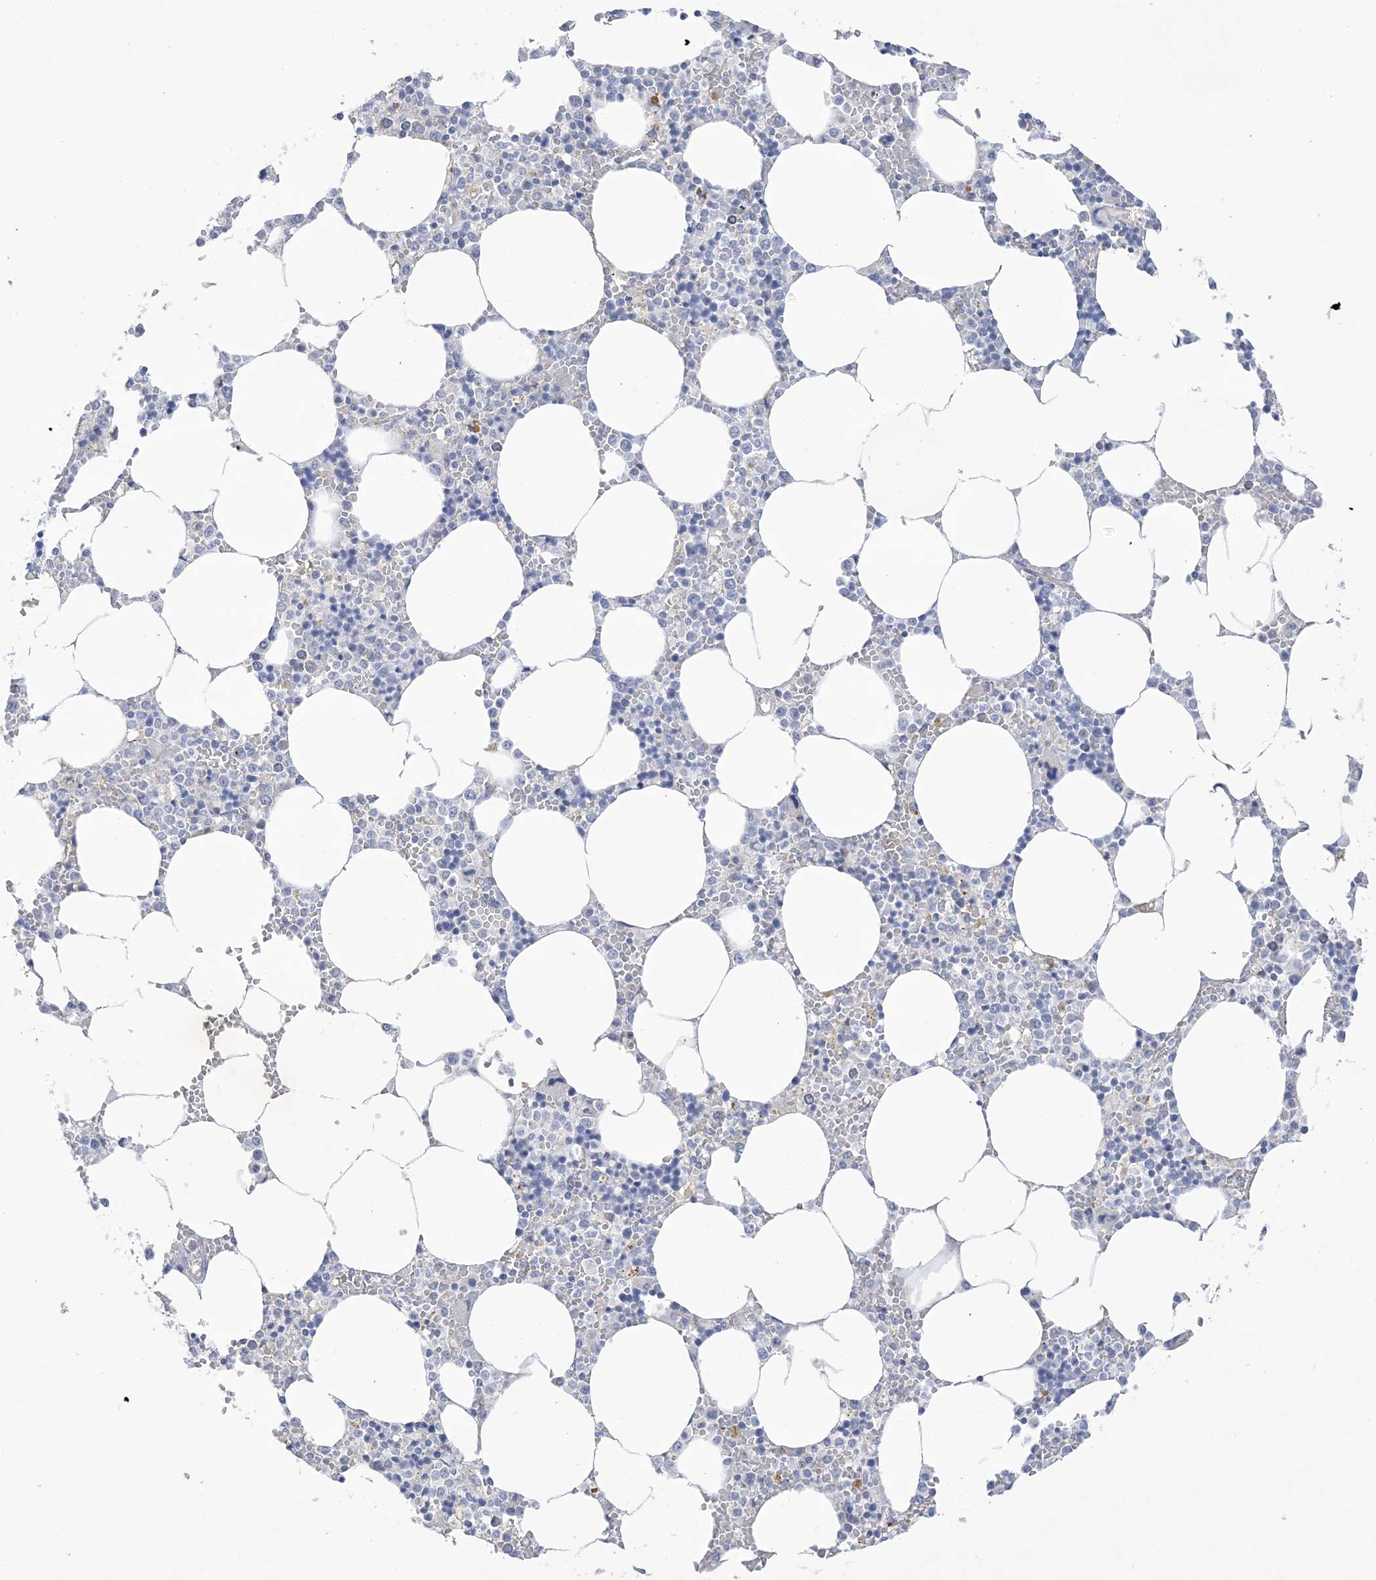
{"staining": {"intensity": "negative", "quantity": "none", "location": "none"}, "tissue": "bone marrow", "cell_type": "Hematopoietic cells", "image_type": "normal", "snomed": [{"axis": "morphology", "description": "Normal tissue, NOS"}, {"axis": "topography", "description": "Bone marrow"}], "caption": "DAB (3,3'-diaminobenzidine) immunohistochemical staining of unremarkable bone marrow displays no significant staining in hematopoietic cells. (Stains: DAB (3,3'-diaminobenzidine) IHC with hematoxylin counter stain, Microscopy: brightfield microscopy at high magnification).", "gene": "B3GNT7", "patient": {"sex": "male", "age": 70}}